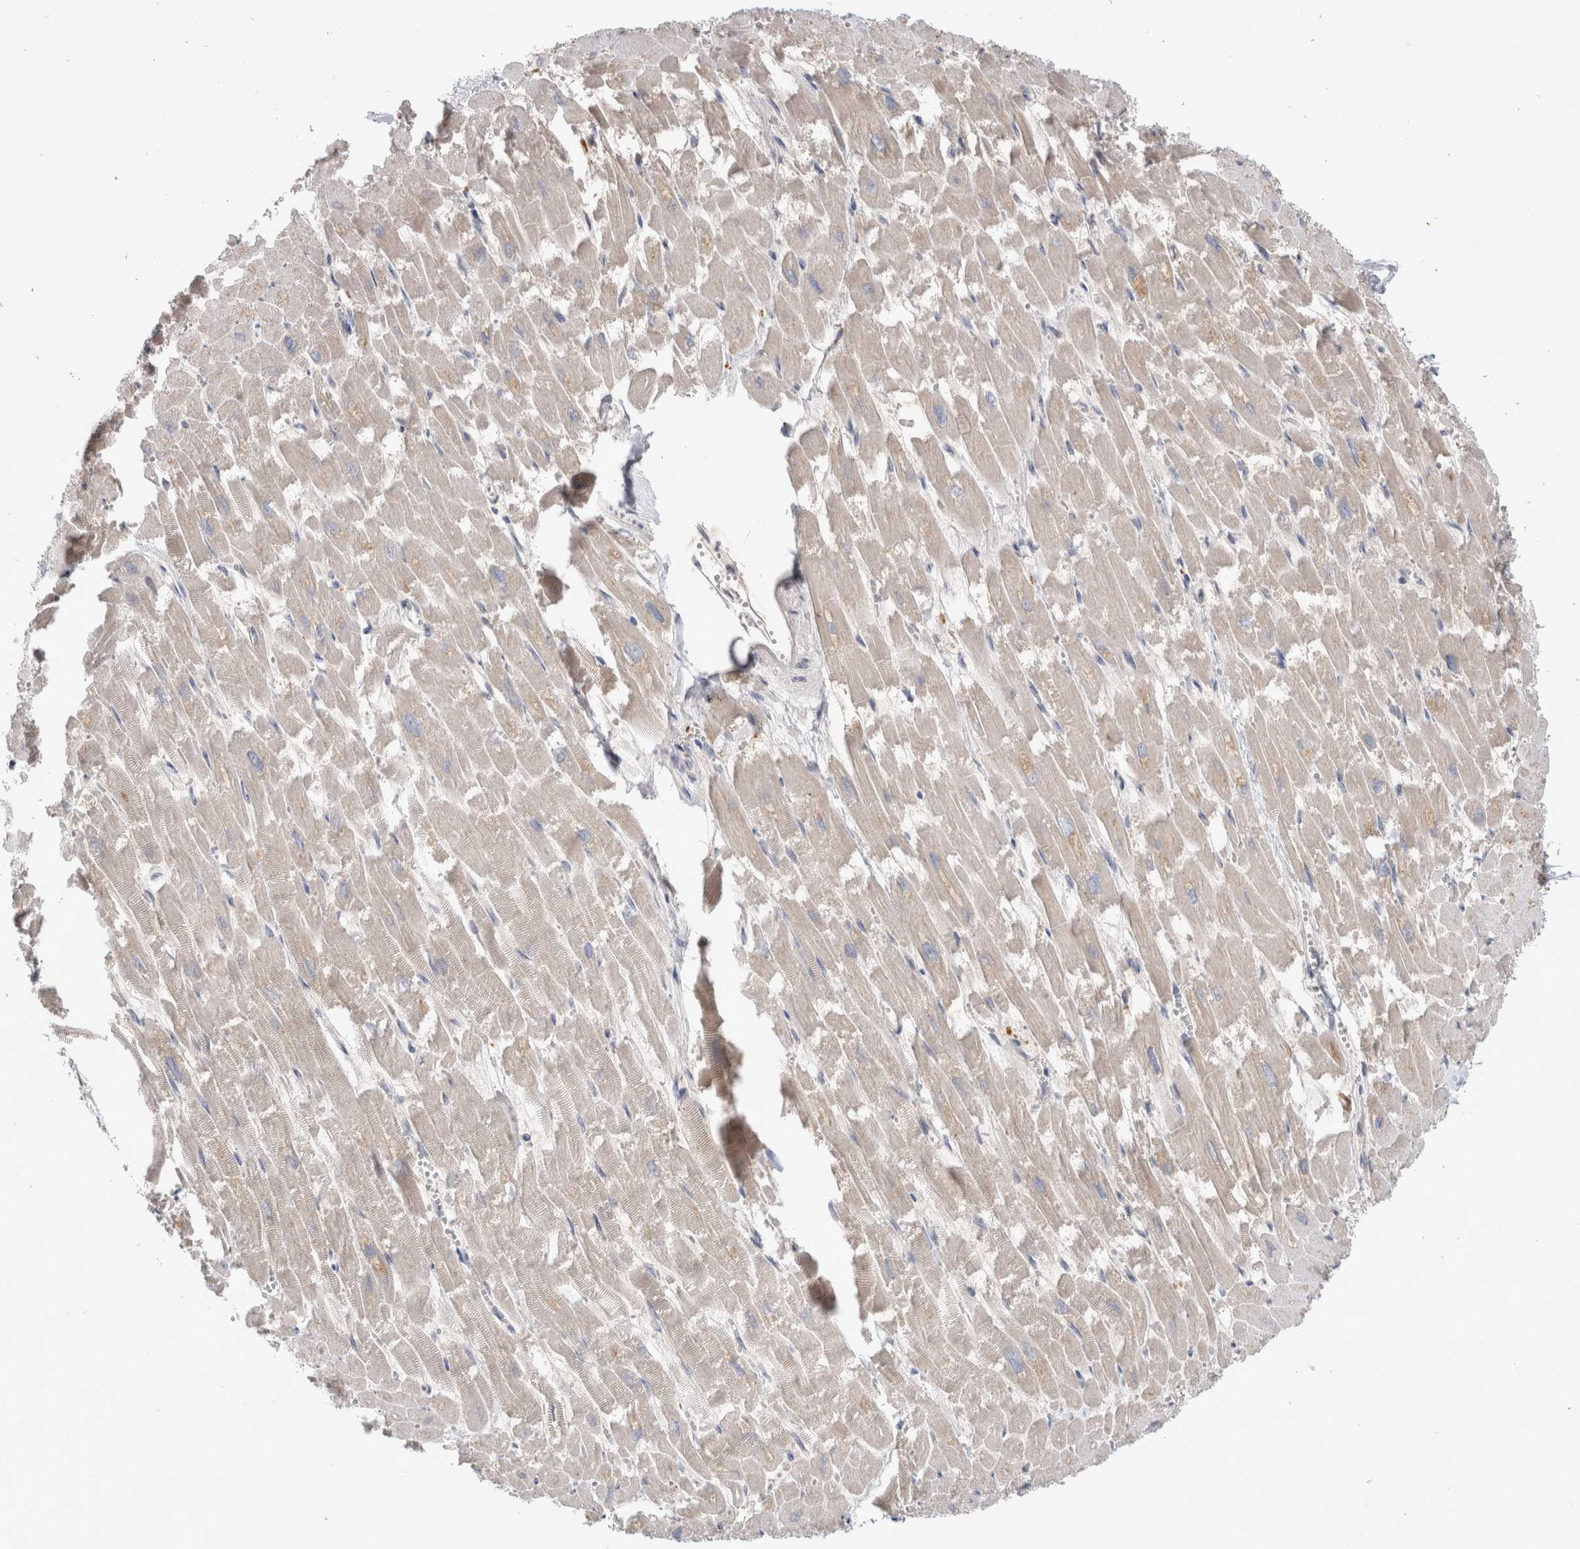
{"staining": {"intensity": "weak", "quantity": "25%-75%", "location": "cytoplasmic/membranous"}, "tissue": "heart muscle", "cell_type": "Cardiomyocytes", "image_type": "normal", "snomed": [{"axis": "morphology", "description": "Normal tissue, NOS"}, {"axis": "topography", "description": "Heart"}], "caption": "A brown stain labels weak cytoplasmic/membranous positivity of a protein in cardiomyocytes of unremarkable heart muscle. Using DAB (3,3'-diaminobenzidine) (brown) and hematoxylin (blue) stains, captured at high magnification using brightfield microscopy.", "gene": "MRPL37", "patient": {"sex": "male", "age": 54}}